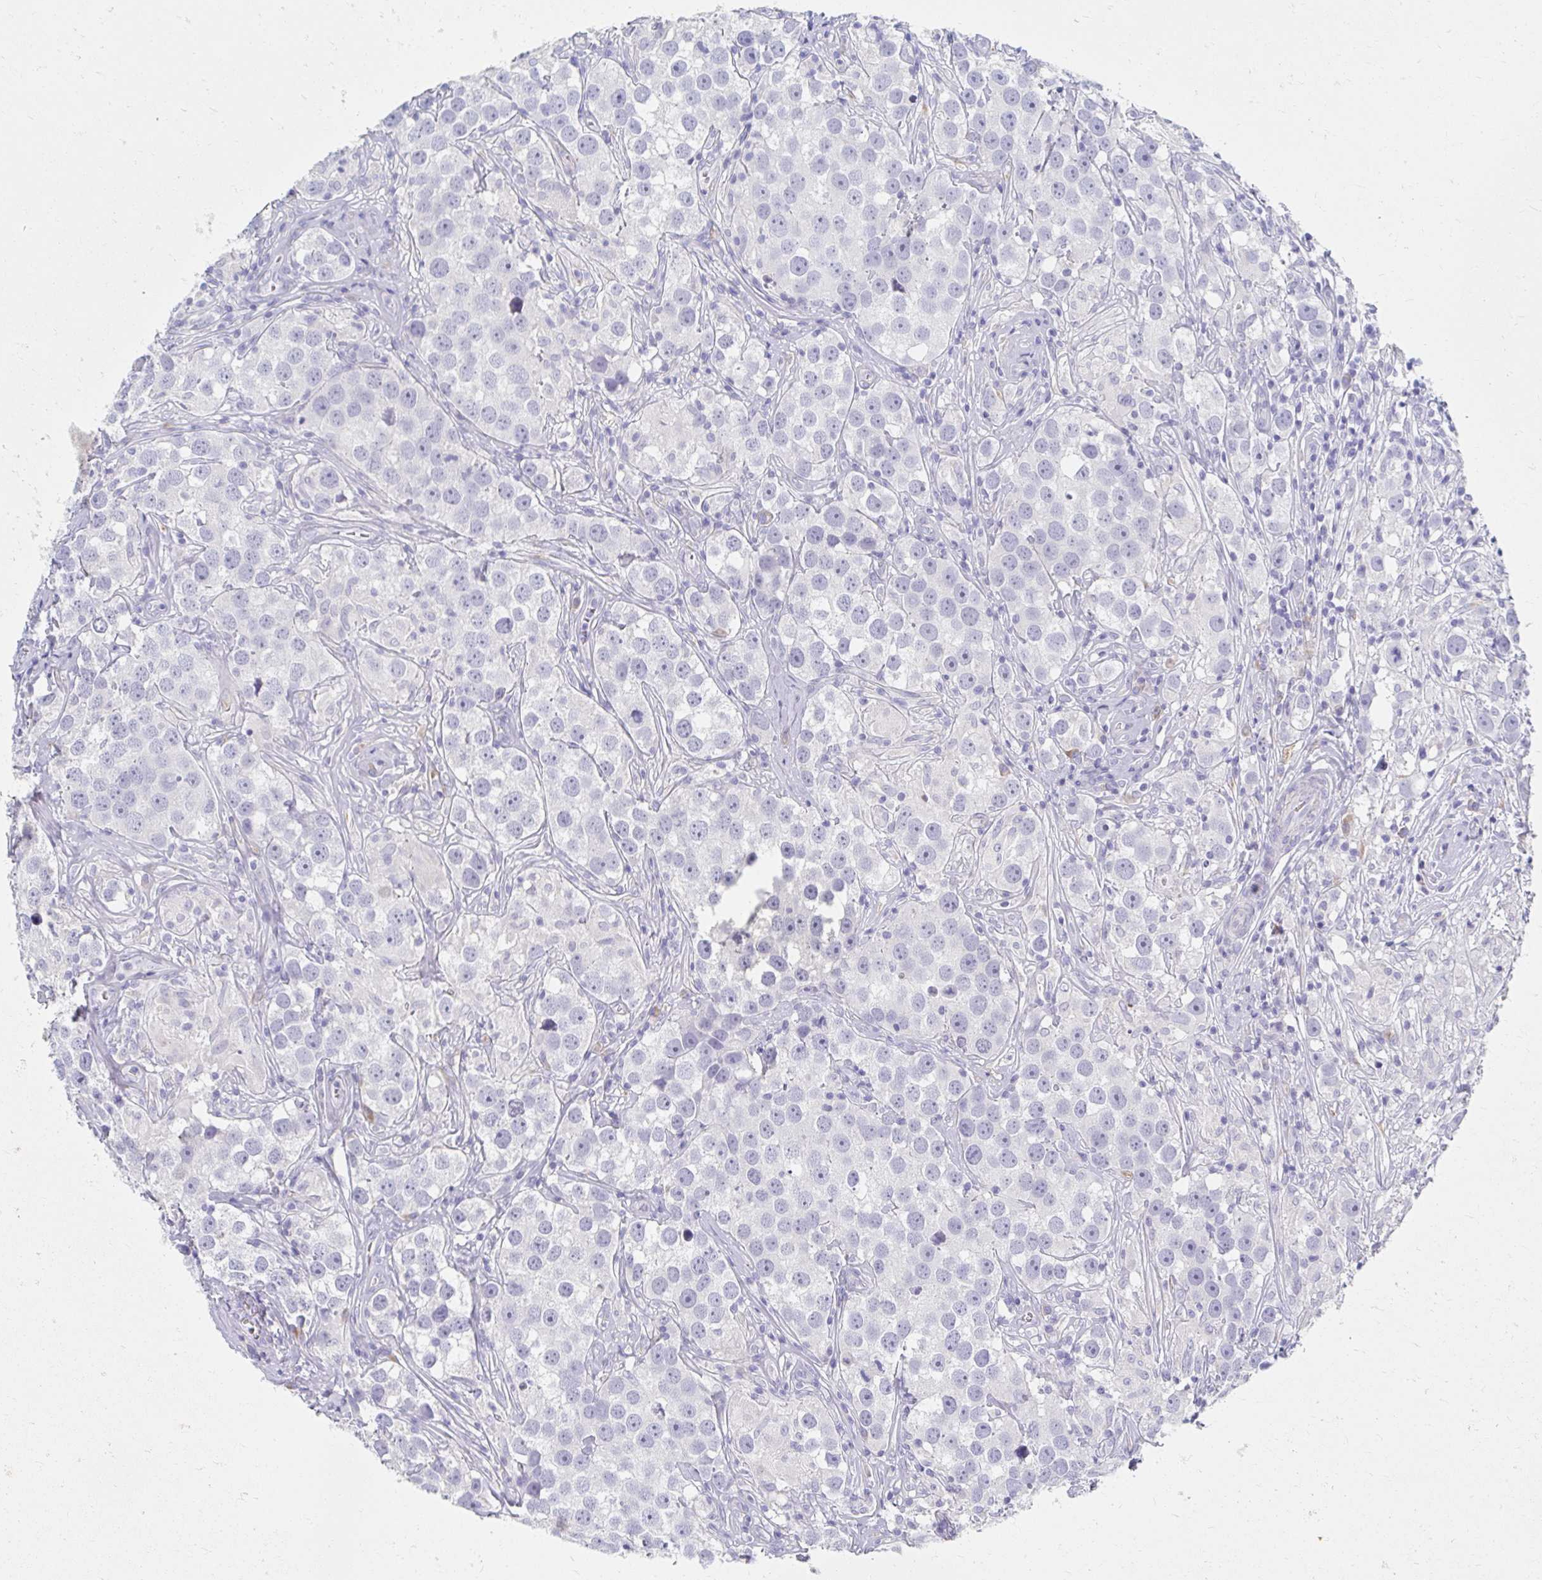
{"staining": {"intensity": "negative", "quantity": "none", "location": "none"}, "tissue": "testis cancer", "cell_type": "Tumor cells", "image_type": "cancer", "snomed": [{"axis": "morphology", "description": "Seminoma, NOS"}, {"axis": "topography", "description": "Testis"}], "caption": "Seminoma (testis) was stained to show a protein in brown. There is no significant expression in tumor cells.", "gene": "MYLK2", "patient": {"sex": "male", "age": 49}}